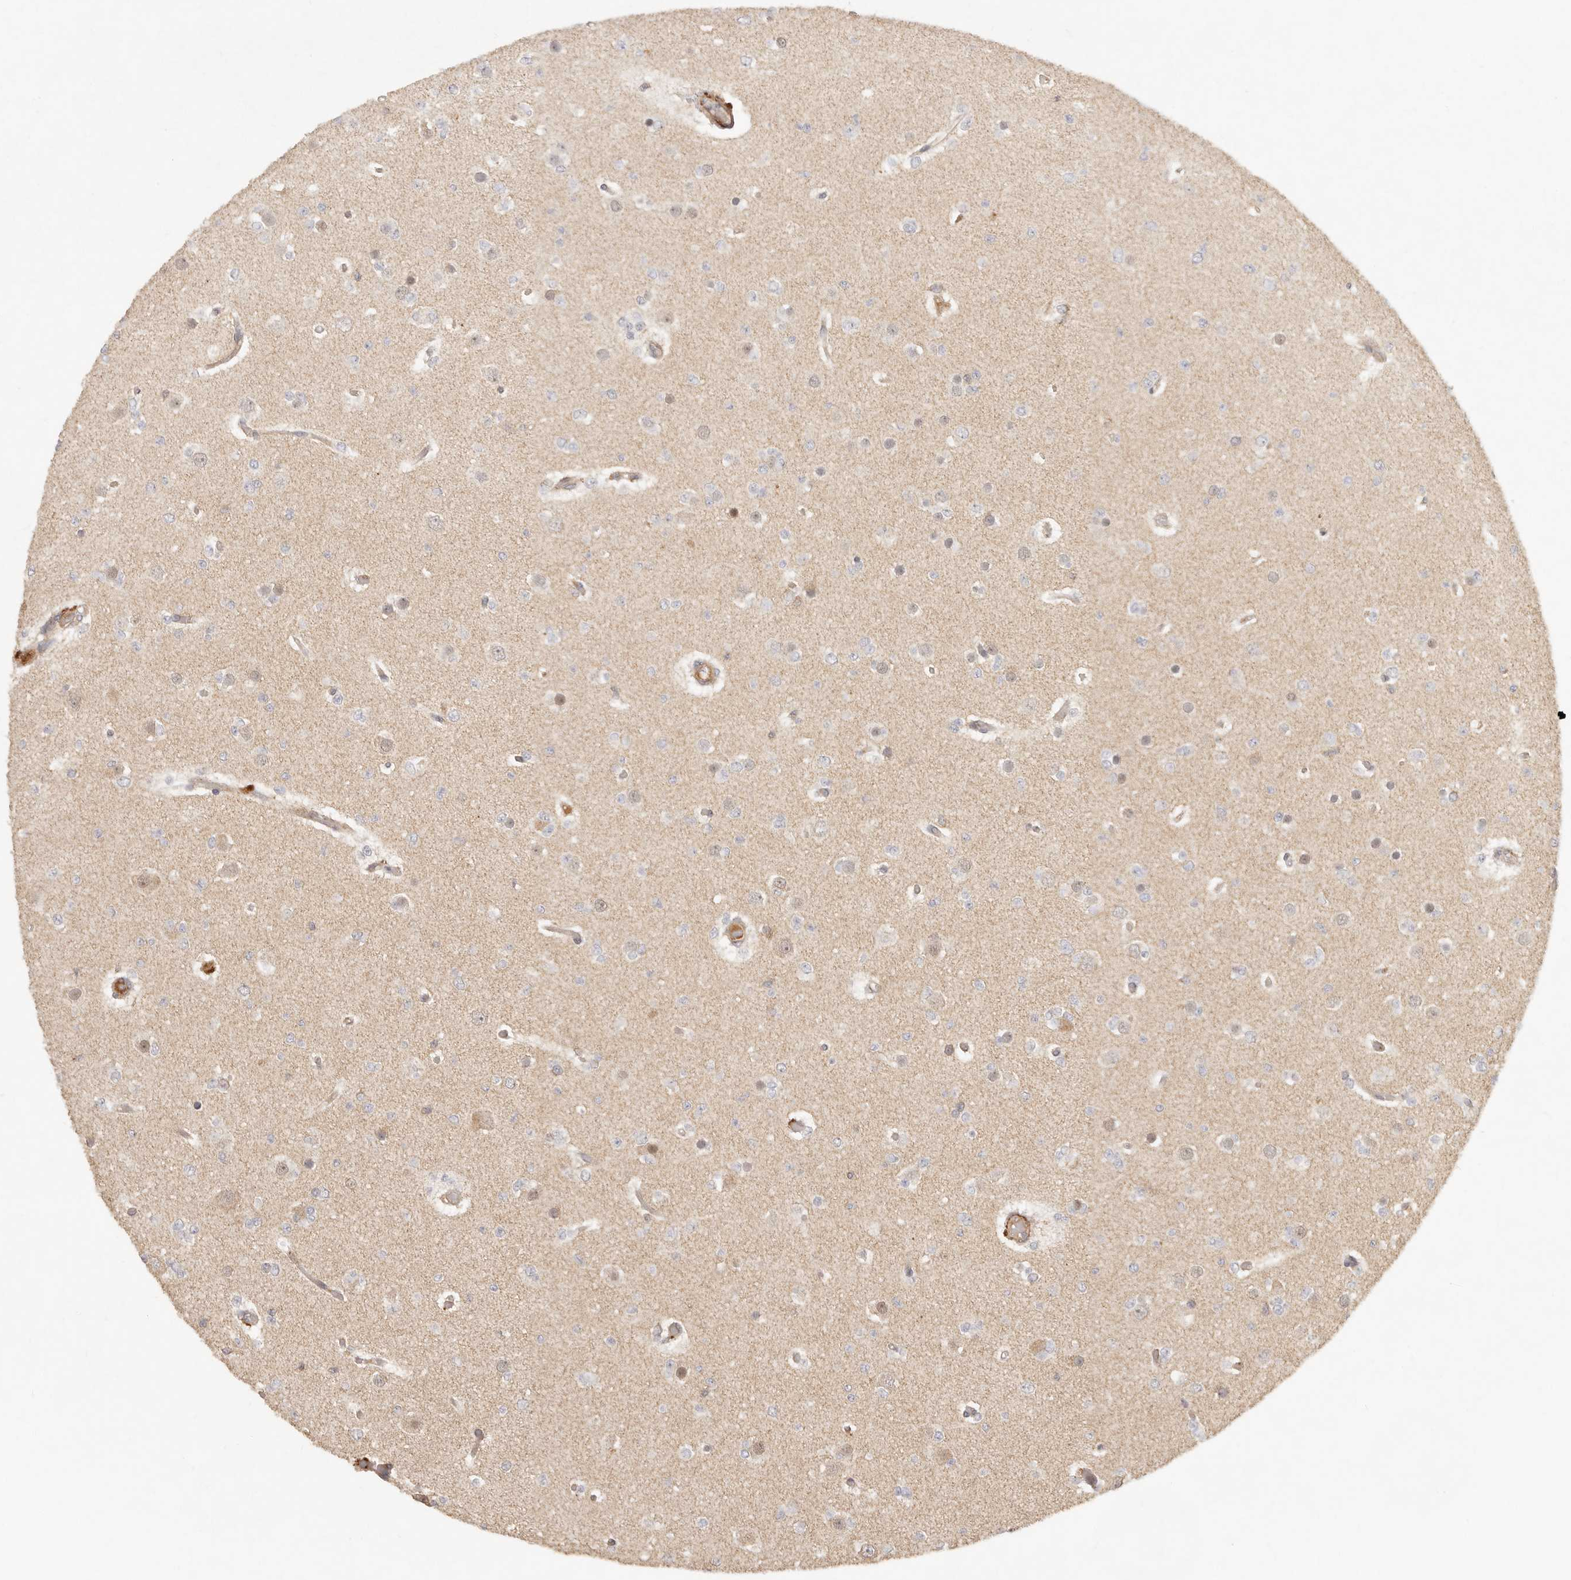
{"staining": {"intensity": "negative", "quantity": "none", "location": "none"}, "tissue": "glioma", "cell_type": "Tumor cells", "image_type": "cancer", "snomed": [{"axis": "morphology", "description": "Glioma, malignant, Low grade"}, {"axis": "topography", "description": "Brain"}], "caption": "Immunohistochemistry (IHC) histopathology image of human malignant low-grade glioma stained for a protein (brown), which exhibits no positivity in tumor cells.", "gene": "VIPR1", "patient": {"sex": "female", "age": 22}}